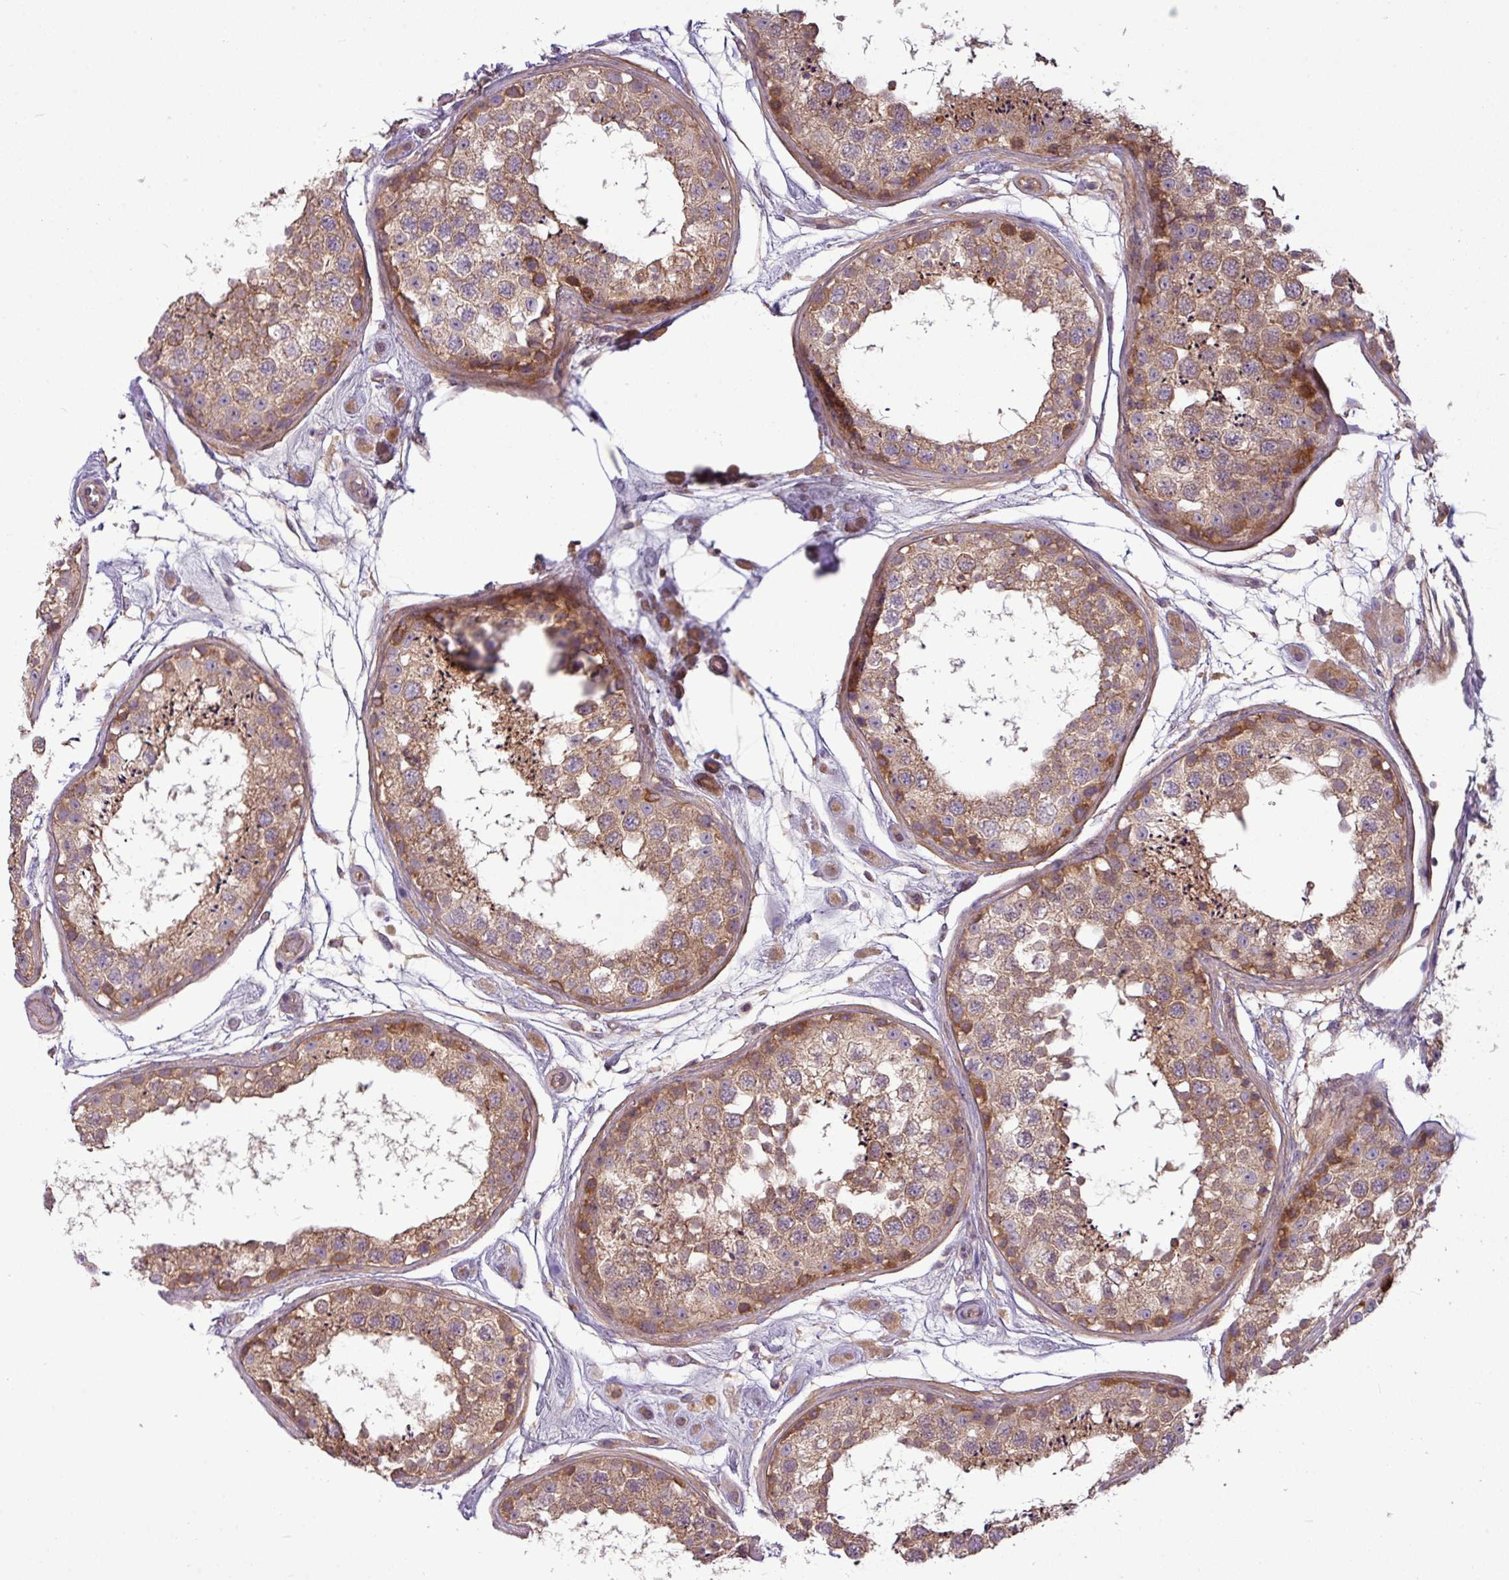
{"staining": {"intensity": "moderate", "quantity": ">75%", "location": "cytoplasmic/membranous"}, "tissue": "testis", "cell_type": "Cells in seminiferous ducts", "image_type": "normal", "snomed": [{"axis": "morphology", "description": "Normal tissue, NOS"}, {"axis": "topography", "description": "Testis"}], "caption": "This image demonstrates IHC staining of benign human testis, with medium moderate cytoplasmic/membranous staining in about >75% of cells in seminiferous ducts.", "gene": "PAPLN", "patient": {"sex": "male", "age": 25}}